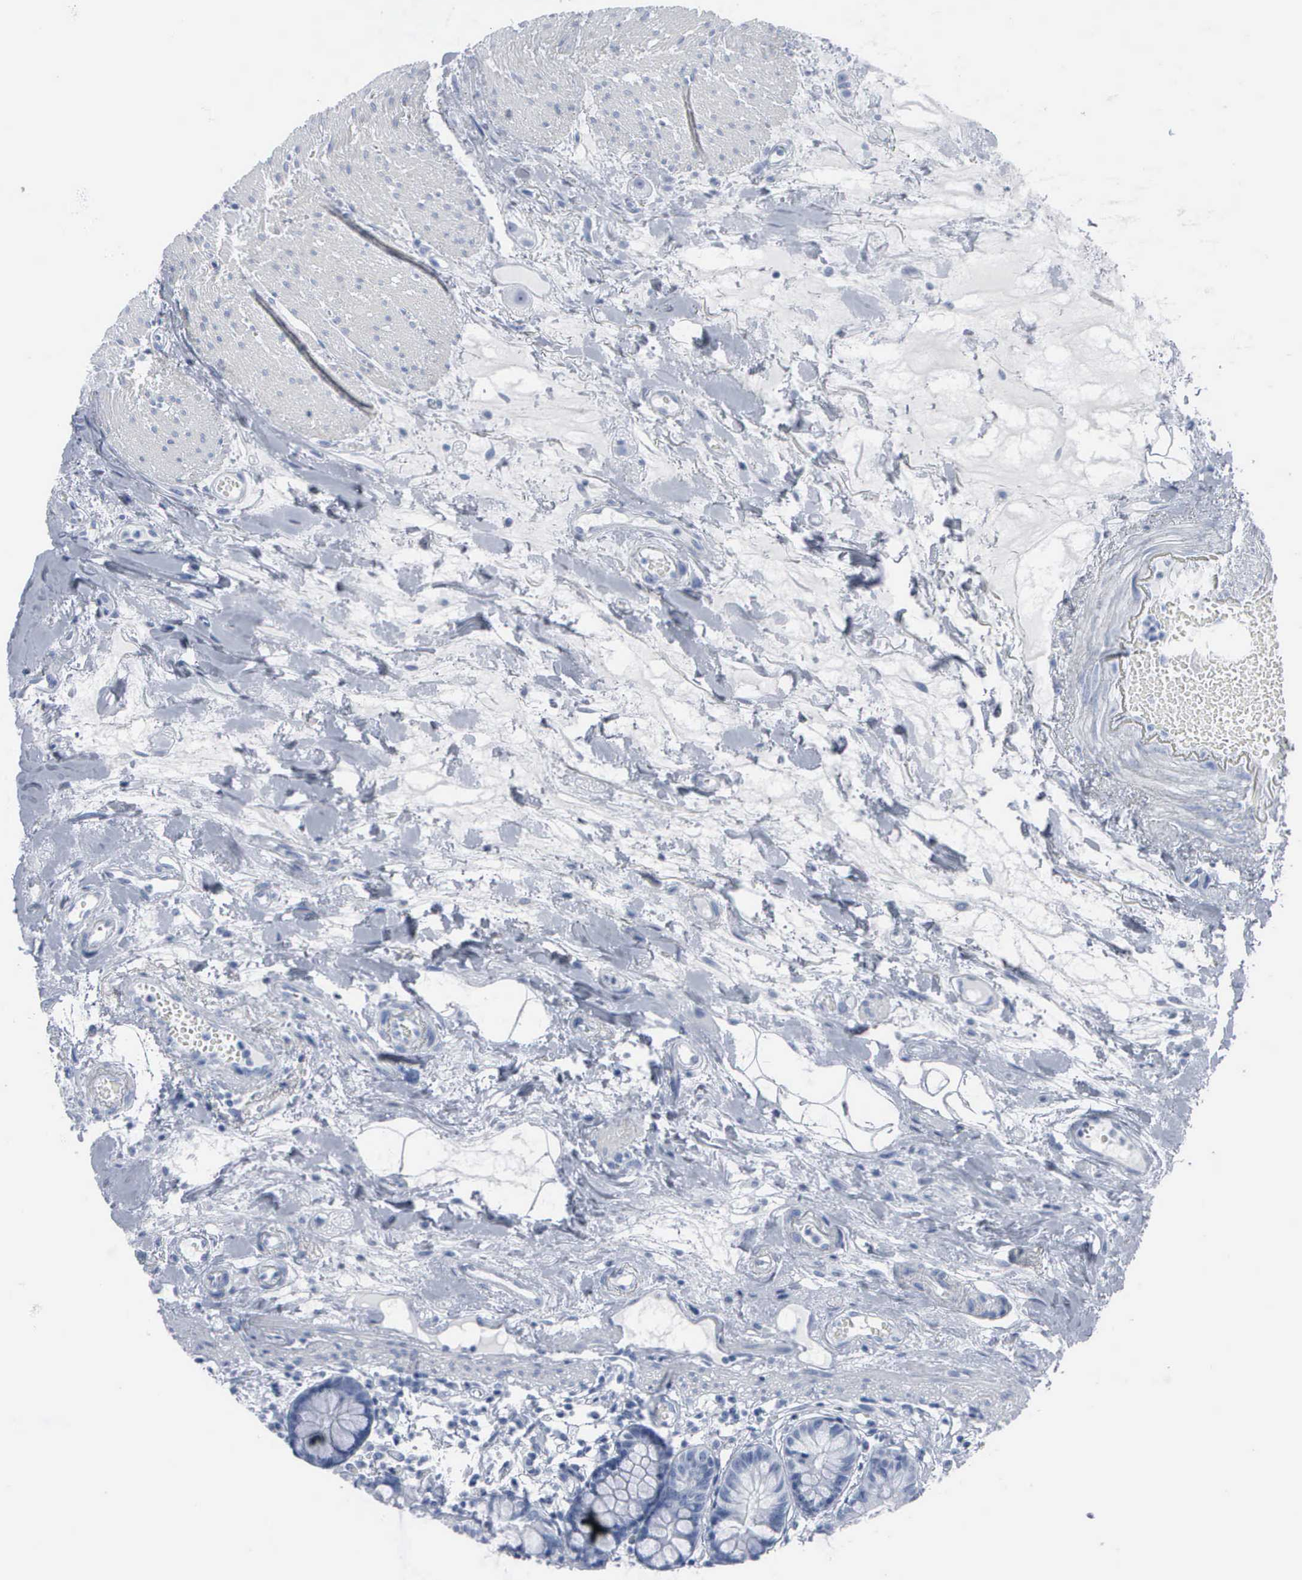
{"staining": {"intensity": "negative", "quantity": "none", "location": "none"}, "tissue": "small intestine", "cell_type": "Glandular cells", "image_type": "normal", "snomed": [{"axis": "morphology", "description": "Normal tissue, NOS"}, {"axis": "topography", "description": "Small intestine"}], "caption": "Immunohistochemistry histopathology image of benign small intestine: small intestine stained with DAB demonstrates no significant protein positivity in glandular cells.", "gene": "DMD", "patient": {"sex": "female", "age": 51}}